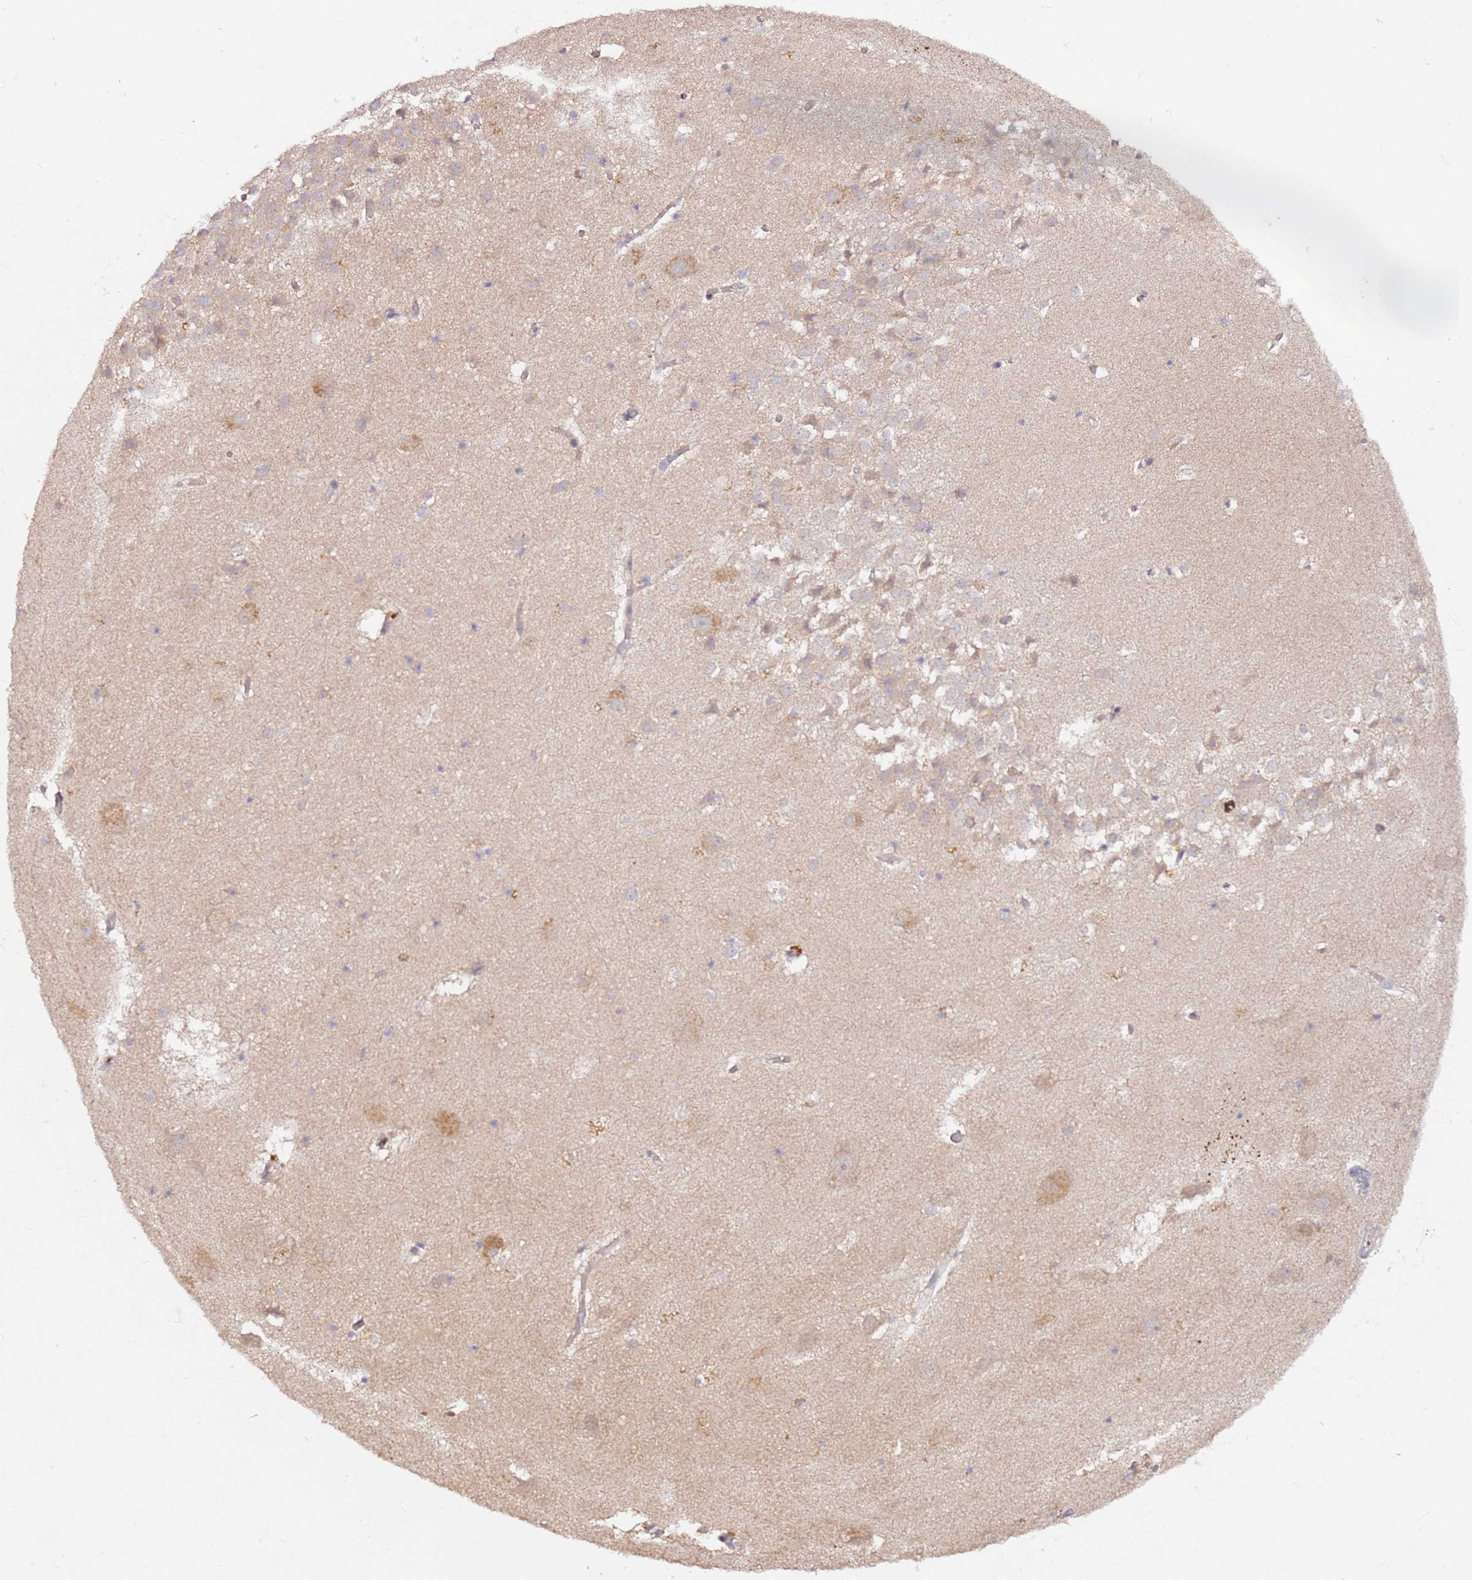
{"staining": {"intensity": "weak", "quantity": "<25%", "location": "cytoplasmic/membranous"}, "tissue": "hippocampus", "cell_type": "Glial cells", "image_type": "normal", "snomed": [{"axis": "morphology", "description": "Normal tissue, NOS"}, {"axis": "topography", "description": "Hippocampus"}], "caption": "There is no significant positivity in glial cells of hippocampus. Nuclei are stained in blue.", "gene": "ALG11", "patient": {"sex": "female", "age": 52}}